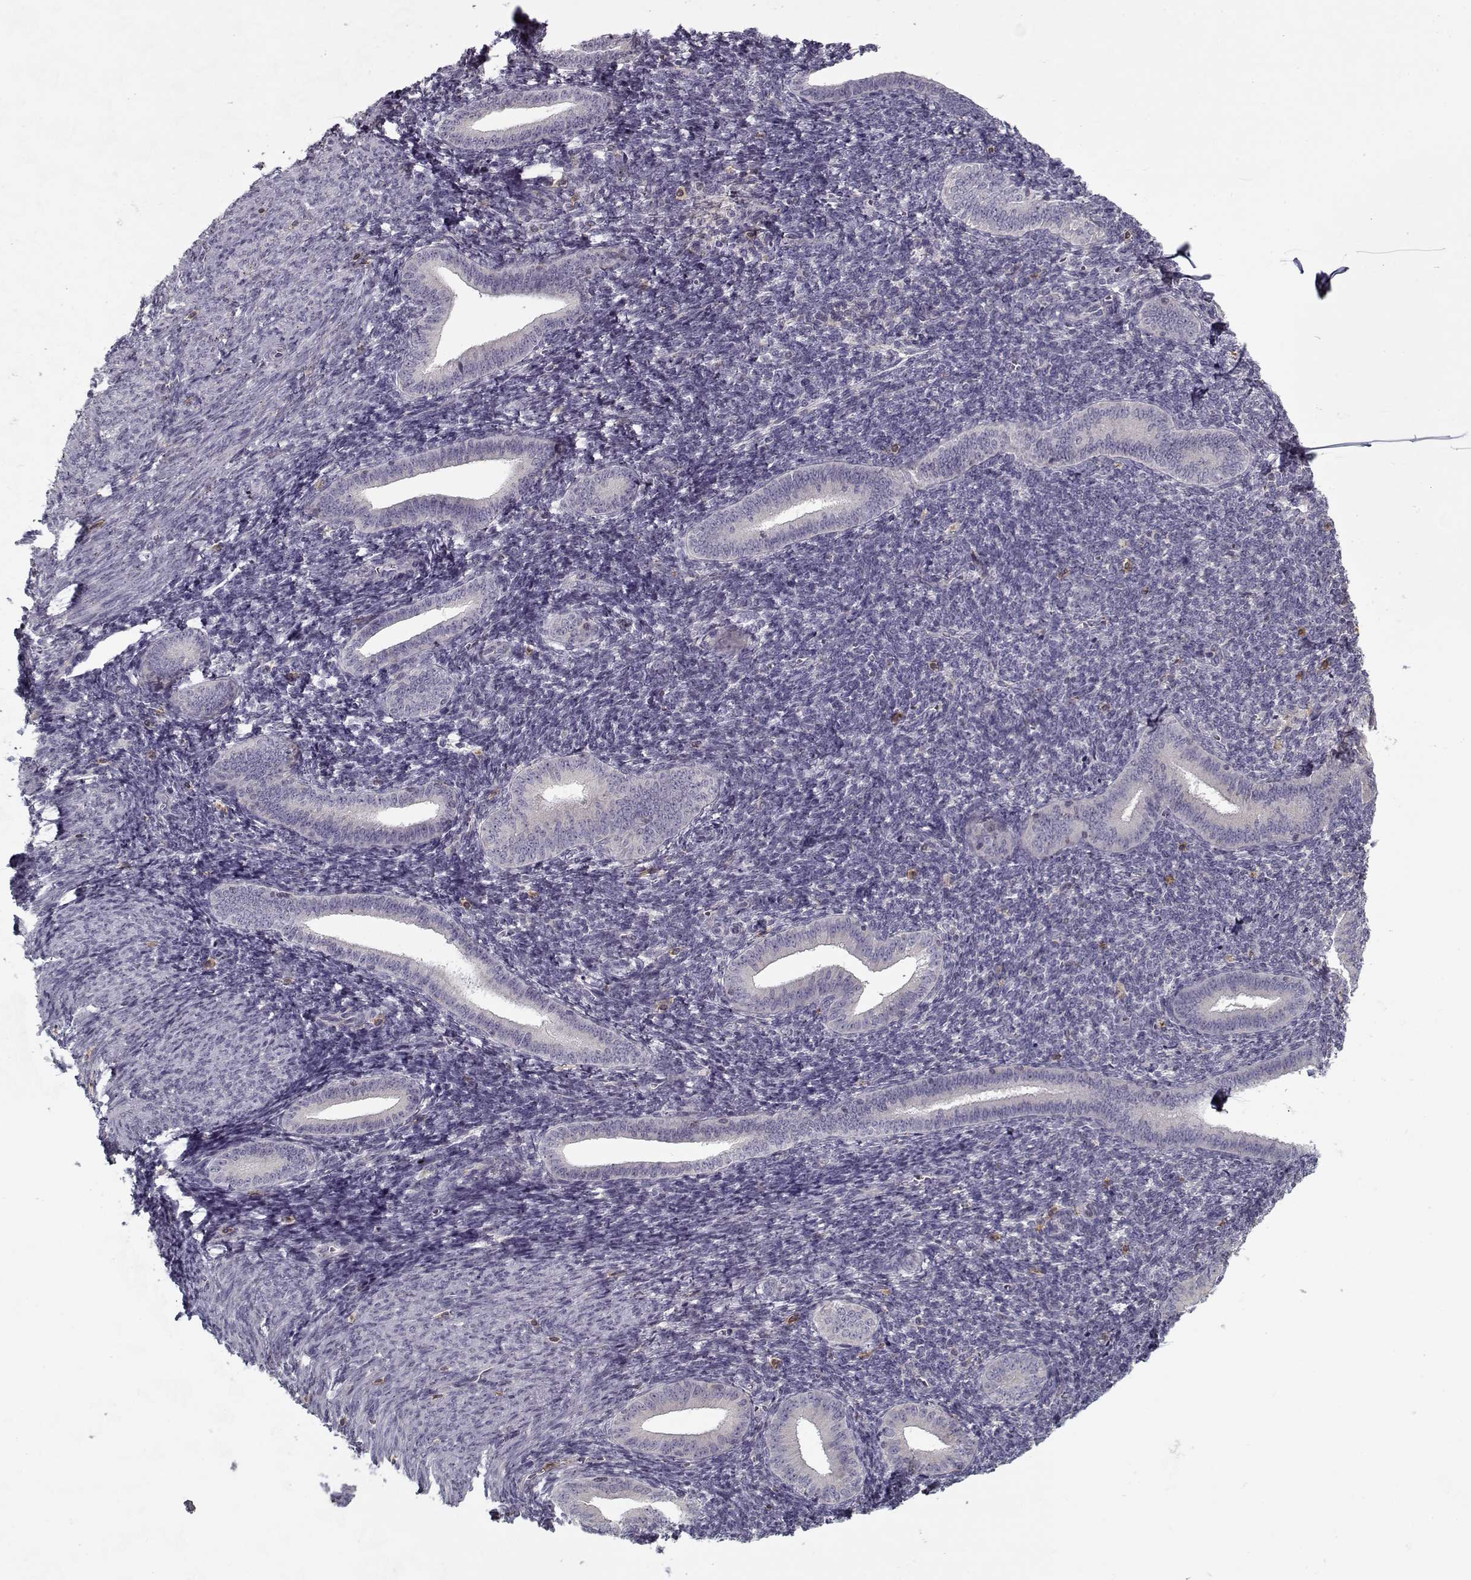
{"staining": {"intensity": "negative", "quantity": "none", "location": "none"}, "tissue": "endometrium", "cell_type": "Cells in endometrial stroma", "image_type": "normal", "snomed": [{"axis": "morphology", "description": "Normal tissue, NOS"}, {"axis": "topography", "description": "Endometrium"}], "caption": "IHC of normal human endometrium displays no expression in cells in endometrial stroma. Brightfield microscopy of IHC stained with DAB (3,3'-diaminobenzidine) (brown) and hematoxylin (blue), captured at high magnification.", "gene": "UNC13D", "patient": {"sex": "female", "age": 25}}